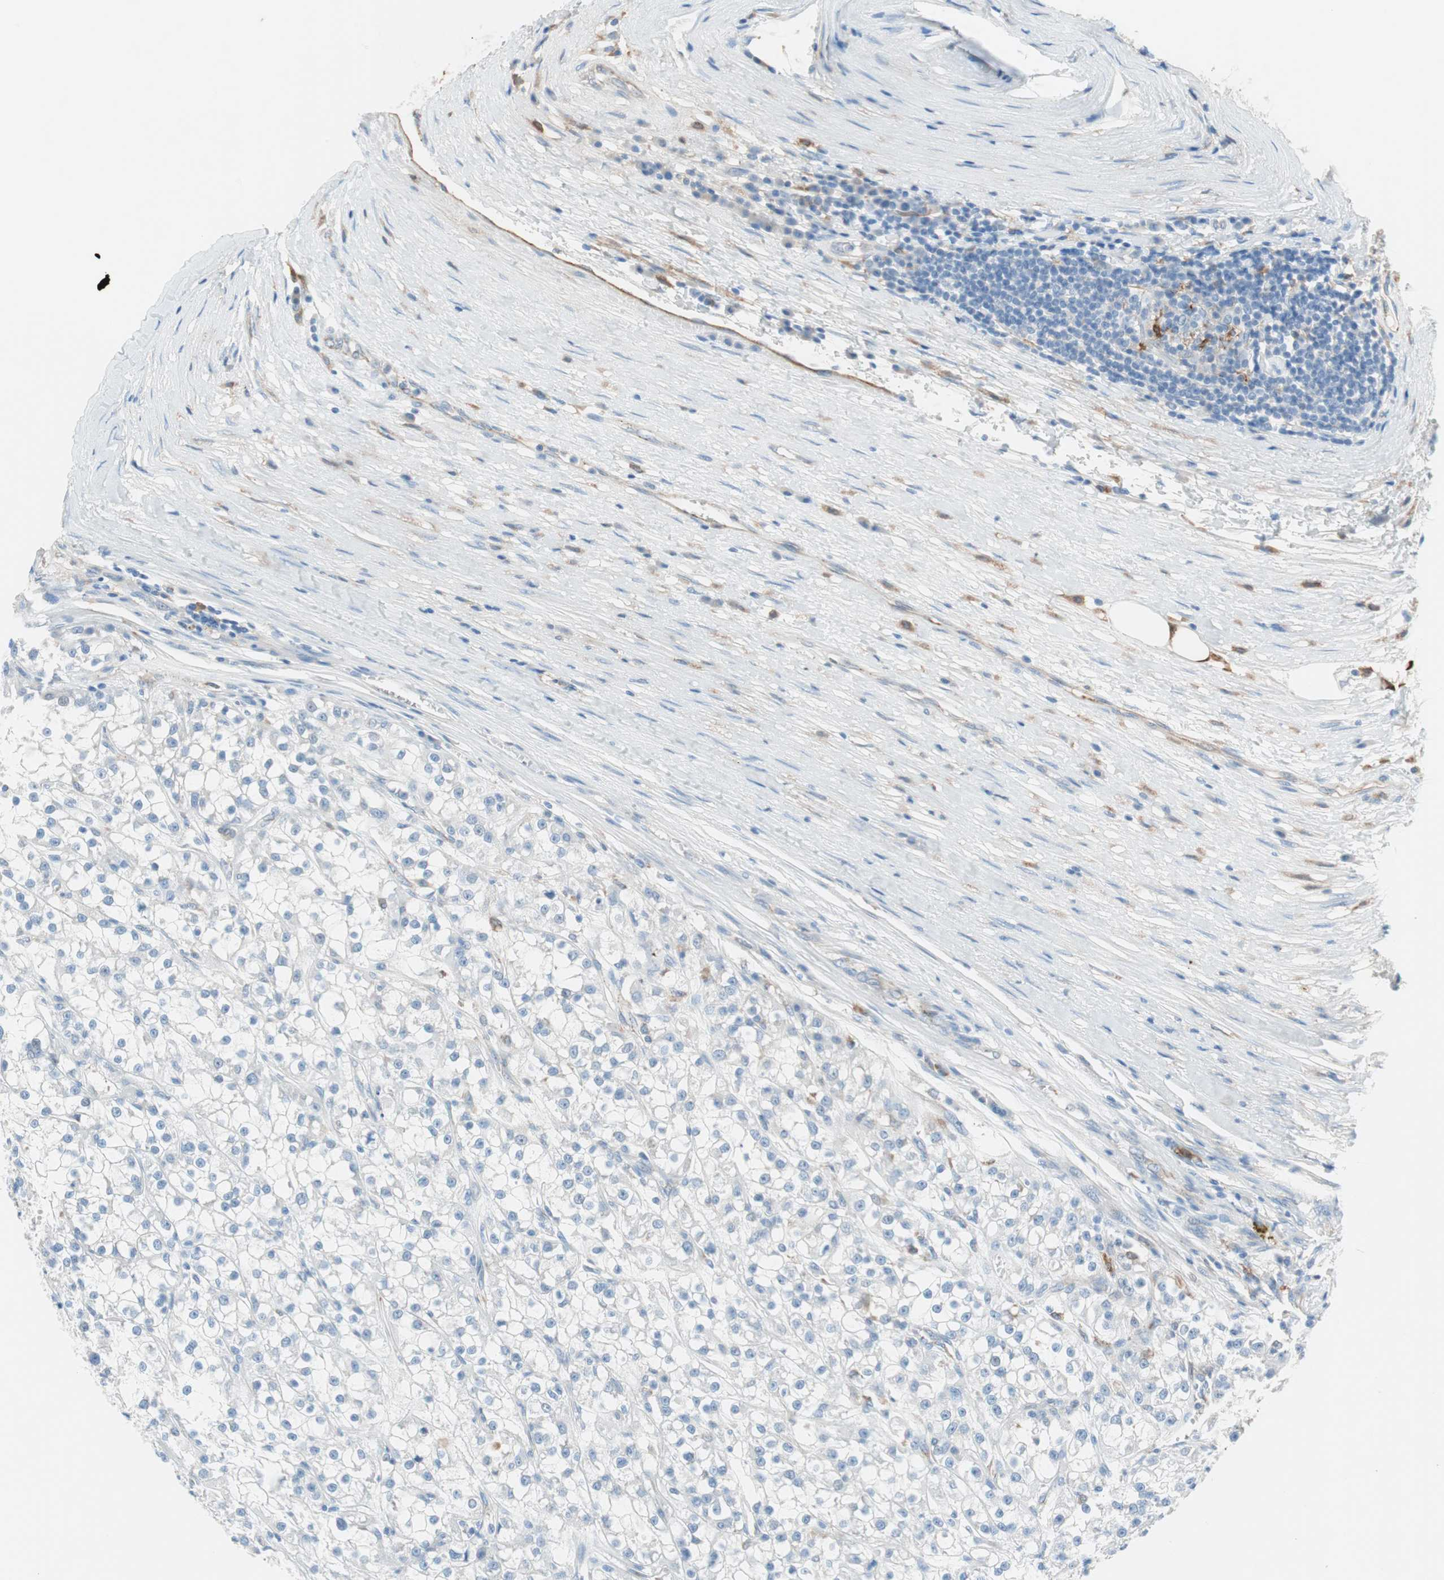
{"staining": {"intensity": "negative", "quantity": "none", "location": "none"}, "tissue": "renal cancer", "cell_type": "Tumor cells", "image_type": "cancer", "snomed": [{"axis": "morphology", "description": "Adenocarcinoma, NOS"}, {"axis": "topography", "description": "Kidney"}], "caption": "IHC of human adenocarcinoma (renal) displays no positivity in tumor cells.", "gene": "GLUL", "patient": {"sex": "female", "age": 52}}